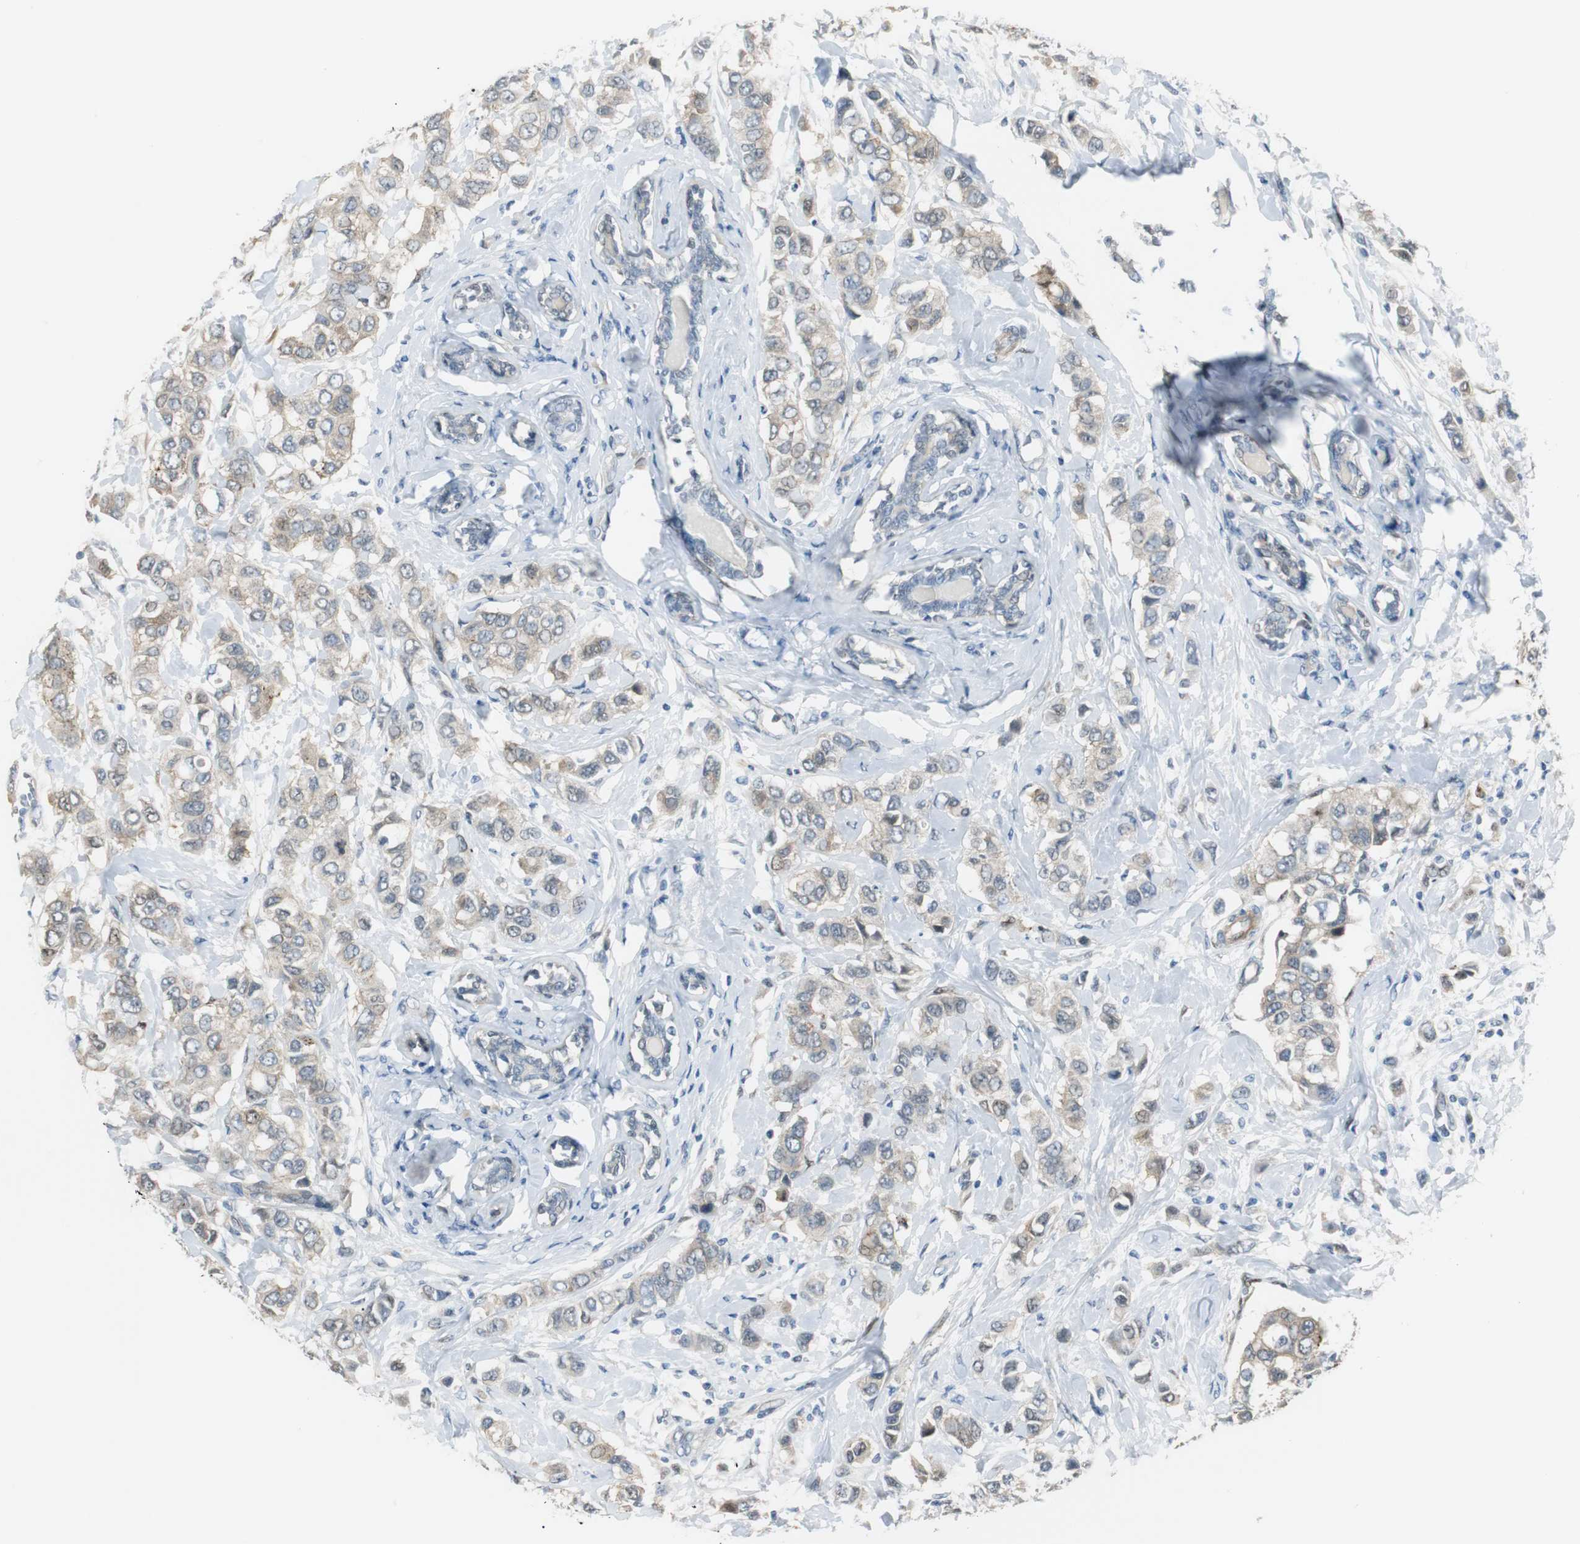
{"staining": {"intensity": "weak", "quantity": "25%-75%", "location": "cytoplasmic/membranous"}, "tissue": "breast cancer", "cell_type": "Tumor cells", "image_type": "cancer", "snomed": [{"axis": "morphology", "description": "Duct carcinoma"}, {"axis": "topography", "description": "Breast"}], "caption": "Breast cancer stained with a brown dye demonstrates weak cytoplasmic/membranous positive positivity in approximately 25%-75% of tumor cells.", "gene": "FHL2", "patient": {"sex": "female", "age": 50}}